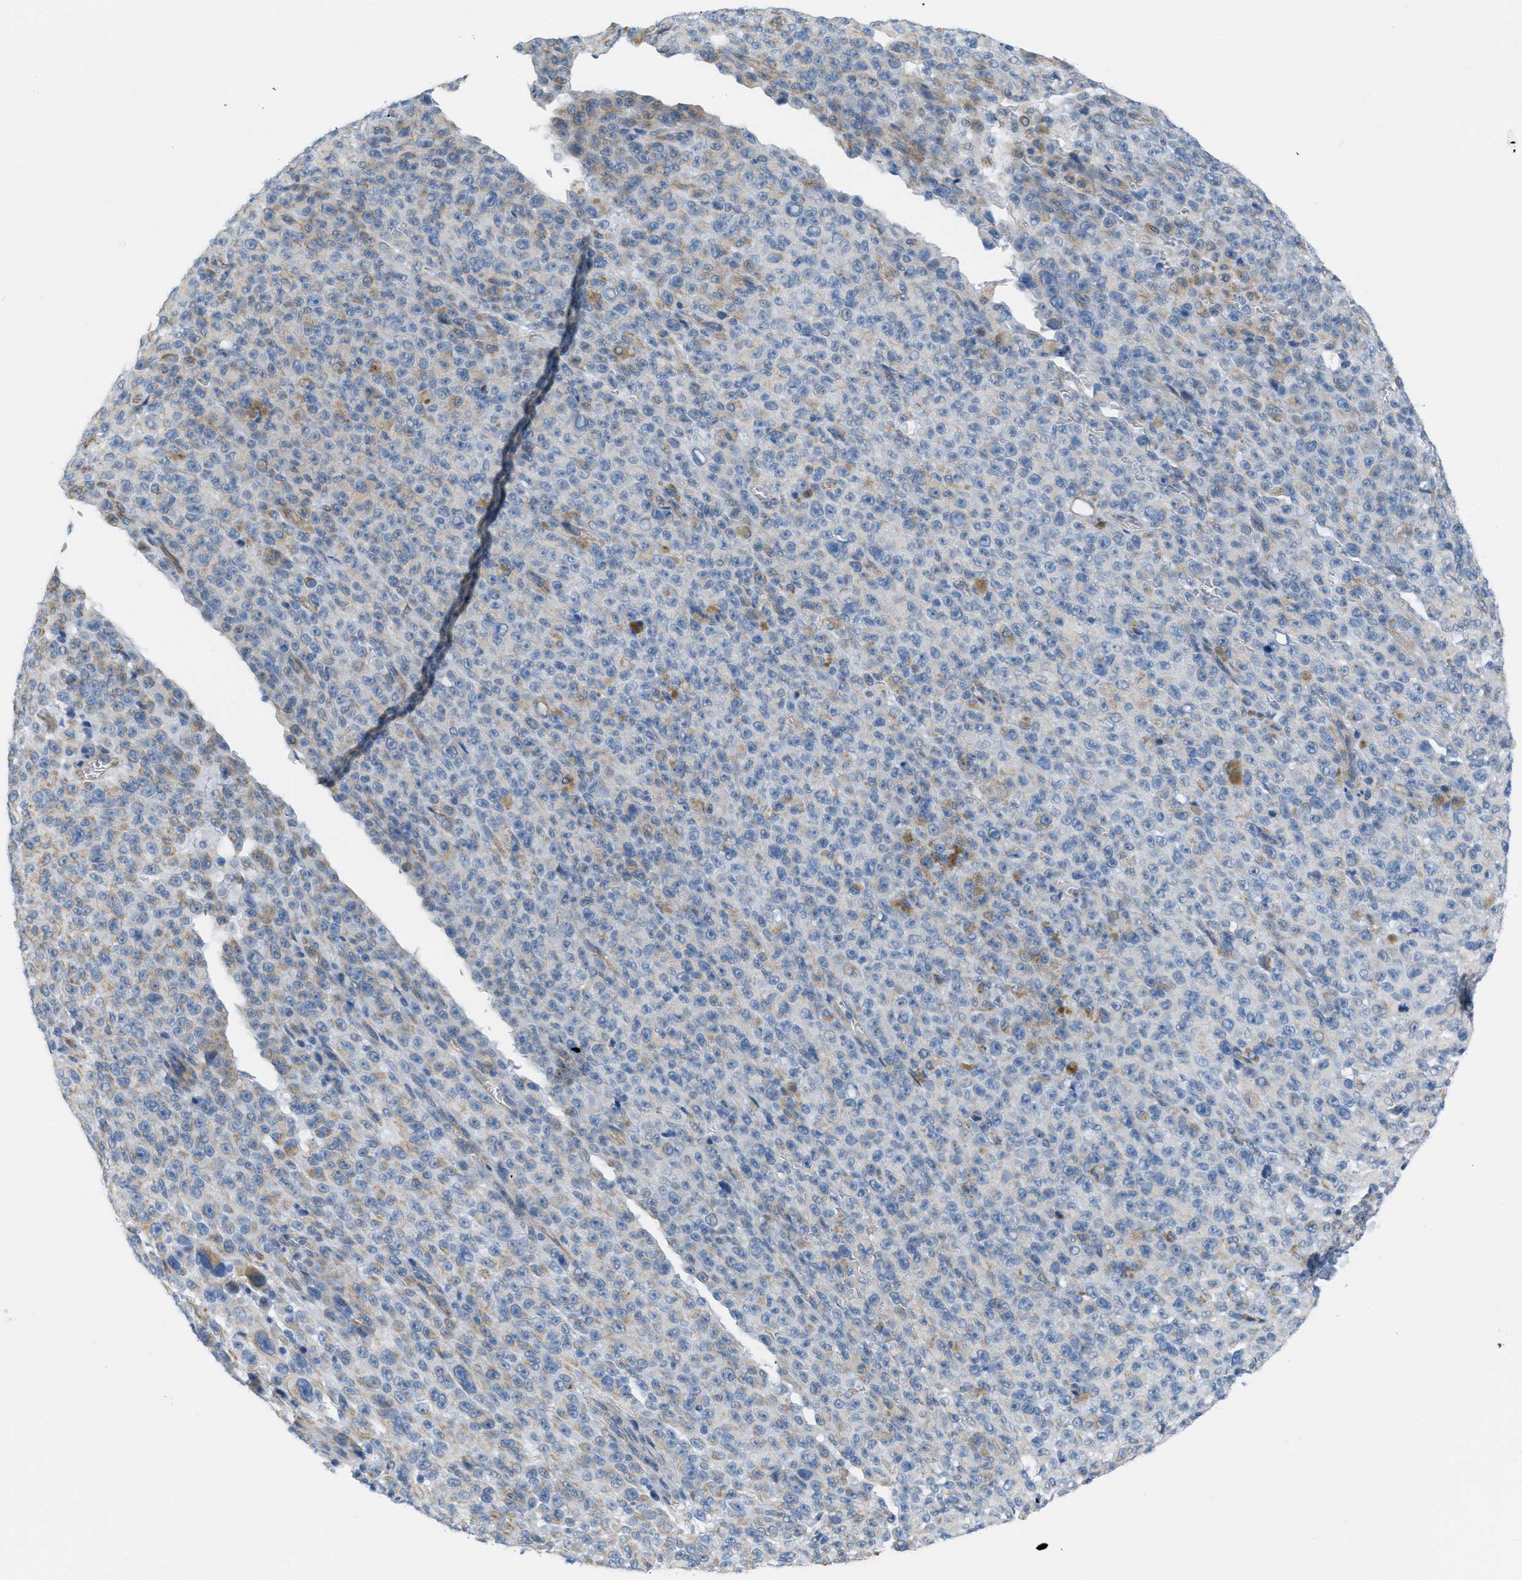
{"staining": {"intensity": "negative", "quantity": "none", "location": "none"}, "tissue": "melanoma", "cell_type": "Tumor cells", "image_type": "cancer", "snomed": [{"axis": "morphology", "description": "Malignant melanoma, NOS"}, {"axis": "topography", "description": "Skin"}], "caption": "This image is of melanoma stained with IHC to label a protein in brown with the nuclei are counter-stained blue. There is no expression in tumor cells.", "gene": "SLC12A1", "patient": {"sex": "female", "age": 82}}